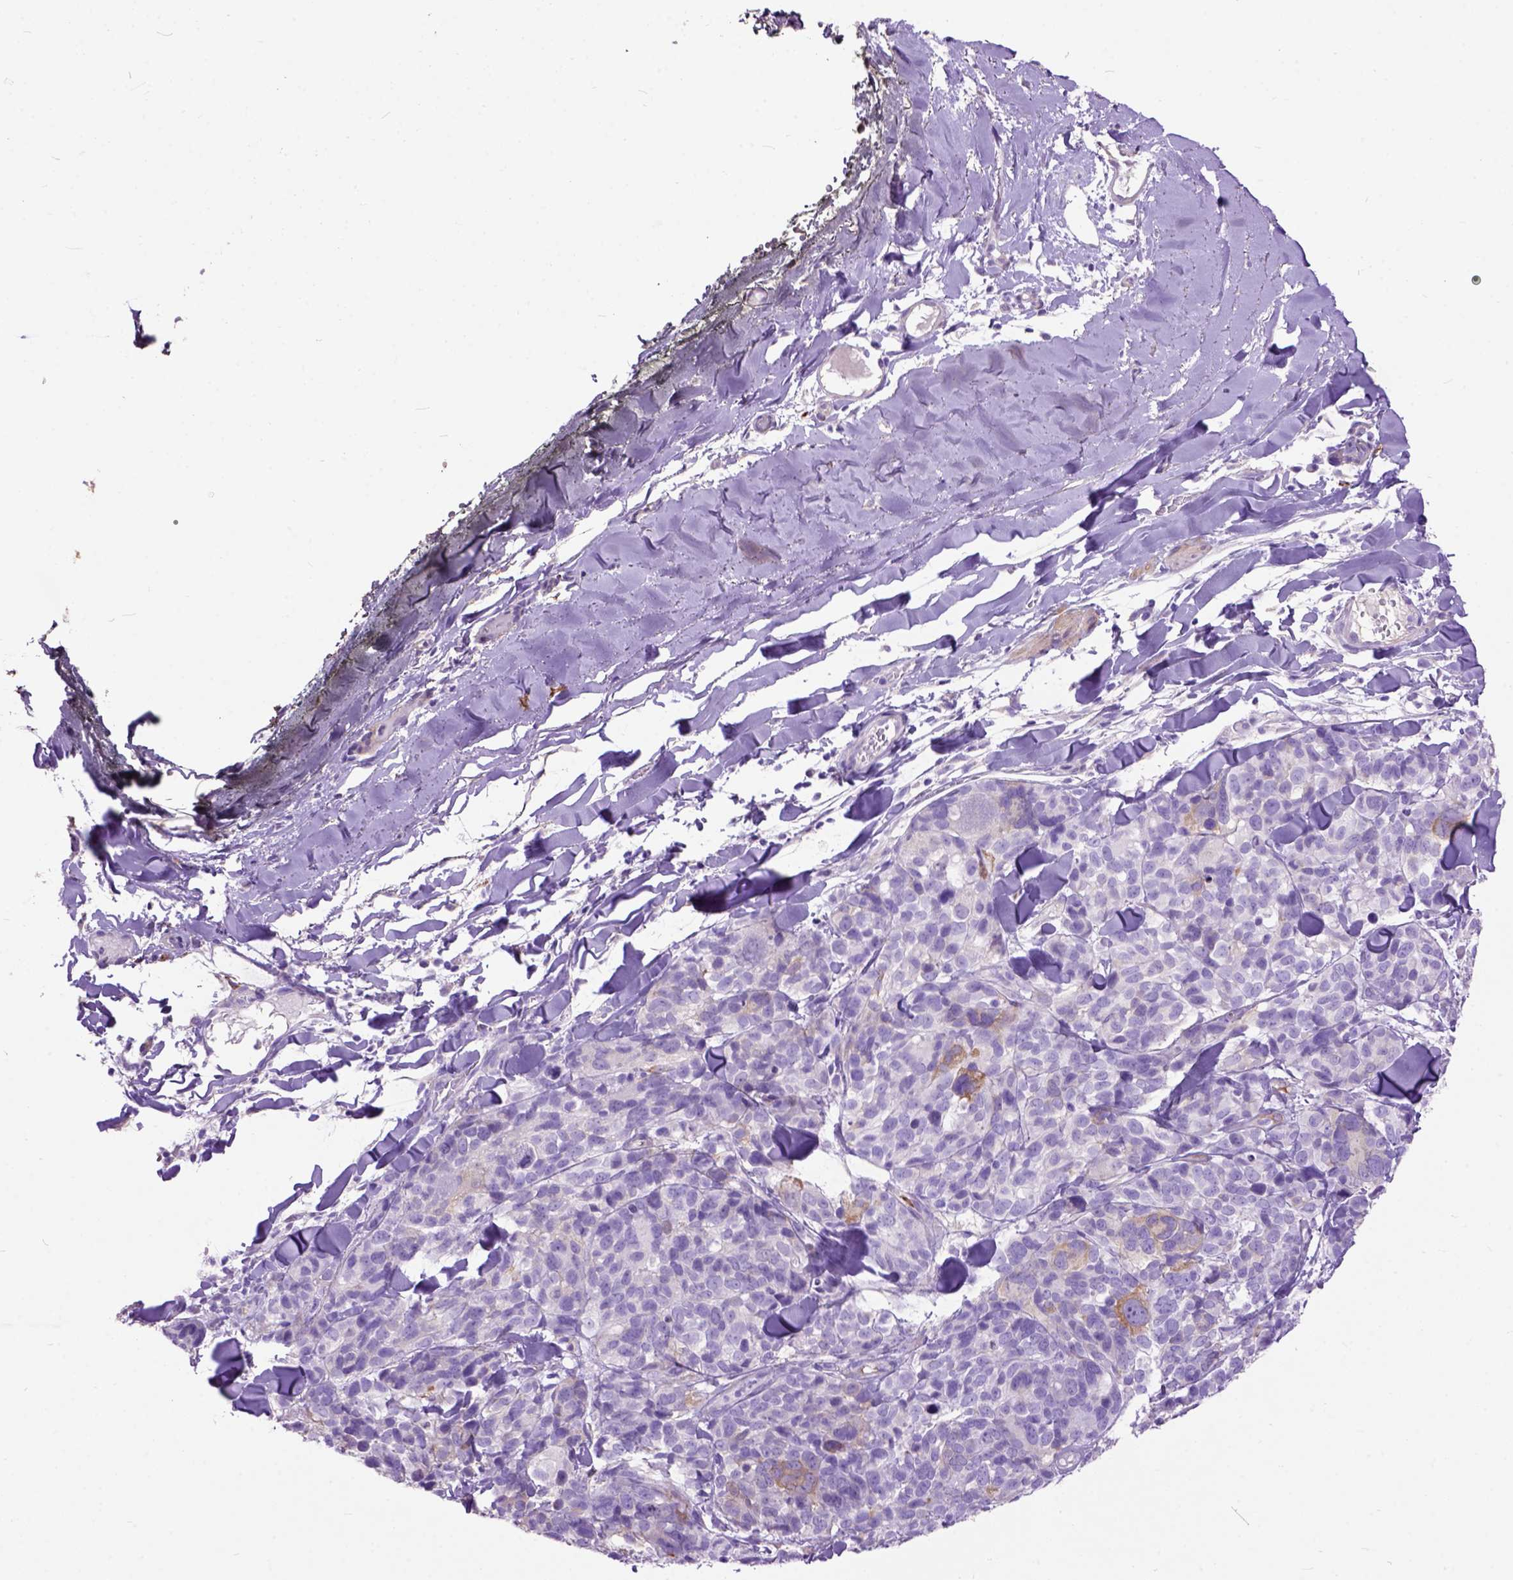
{"staining": {"intensity": "moderate", "quantity": "<25%", "location": "cytoplasmic/membranous"}, "tissue": "melanoma", "cell_type": "Tumor cells", "image_type": "cancer", "snomed": [{"axis": "morphology", "description": "Malignant melanoma, NOS"}, {"axis": "topography", "description": "Skin"}], "caption": "Moderate cytoplasmic/membranous expression is appreciated in about <25% of tumor cells in melanoma.", "gene": "MAPT", "patient": {"sex": "male", "age": 51}}